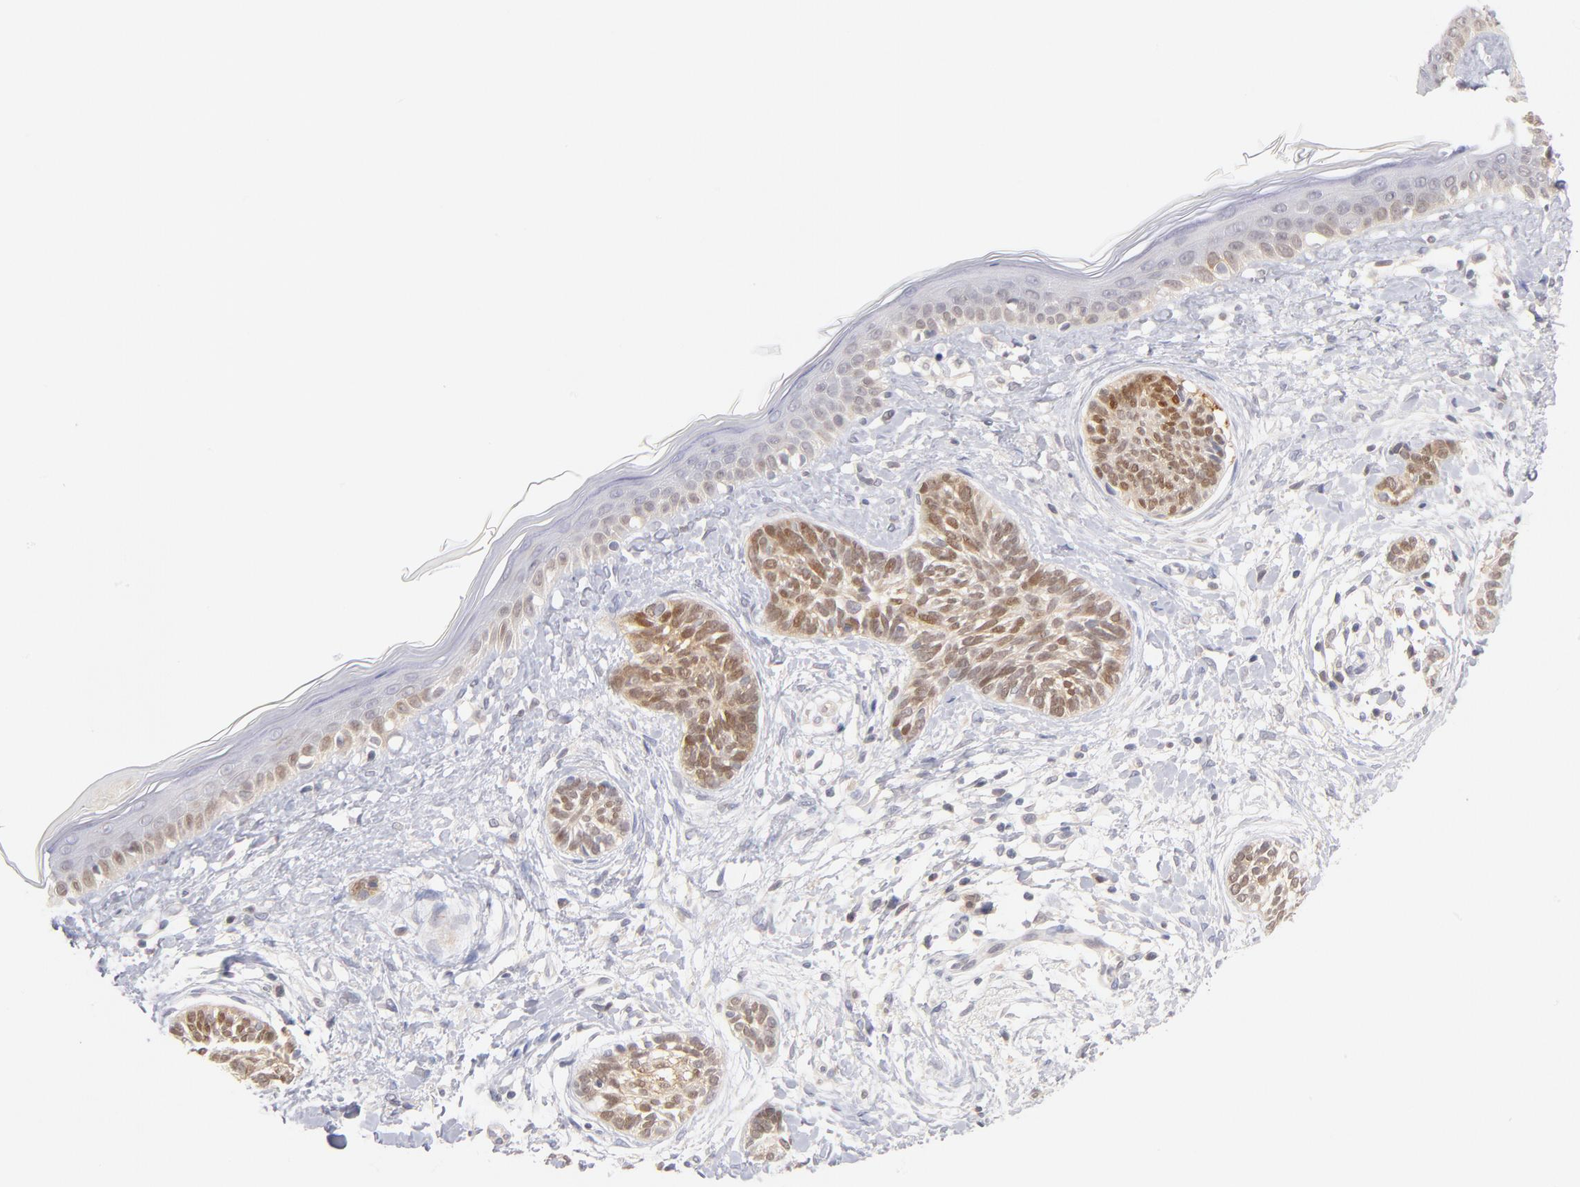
{"staining": {"intensity": "weak", "quantity": "25%-75%", "location": "cytoplasmic/membranous,nuclear"}, "tissue": "skin cancer", "cell_type": "Tumor cells", "image_type": "cancer", "snomed": [{"axis": "morphology", "description": "Normal tissue, NOS"}, {"axis": "morphology", "description": "Basal cell carcinoma"}, {"axis": "topography", "description": "Skin"}], "caption": "Immunohistochemistry (IHC) photomicrograph of basal cell carcinoma (skin) stained for a protein (brown), which reveals low levels of weak cytoplasmic/membranous and nuclear positivity in approximately 25%-75% of tumor cells.", "gene": "CASP6", "patient": {"sex": "male", "age": 63}}